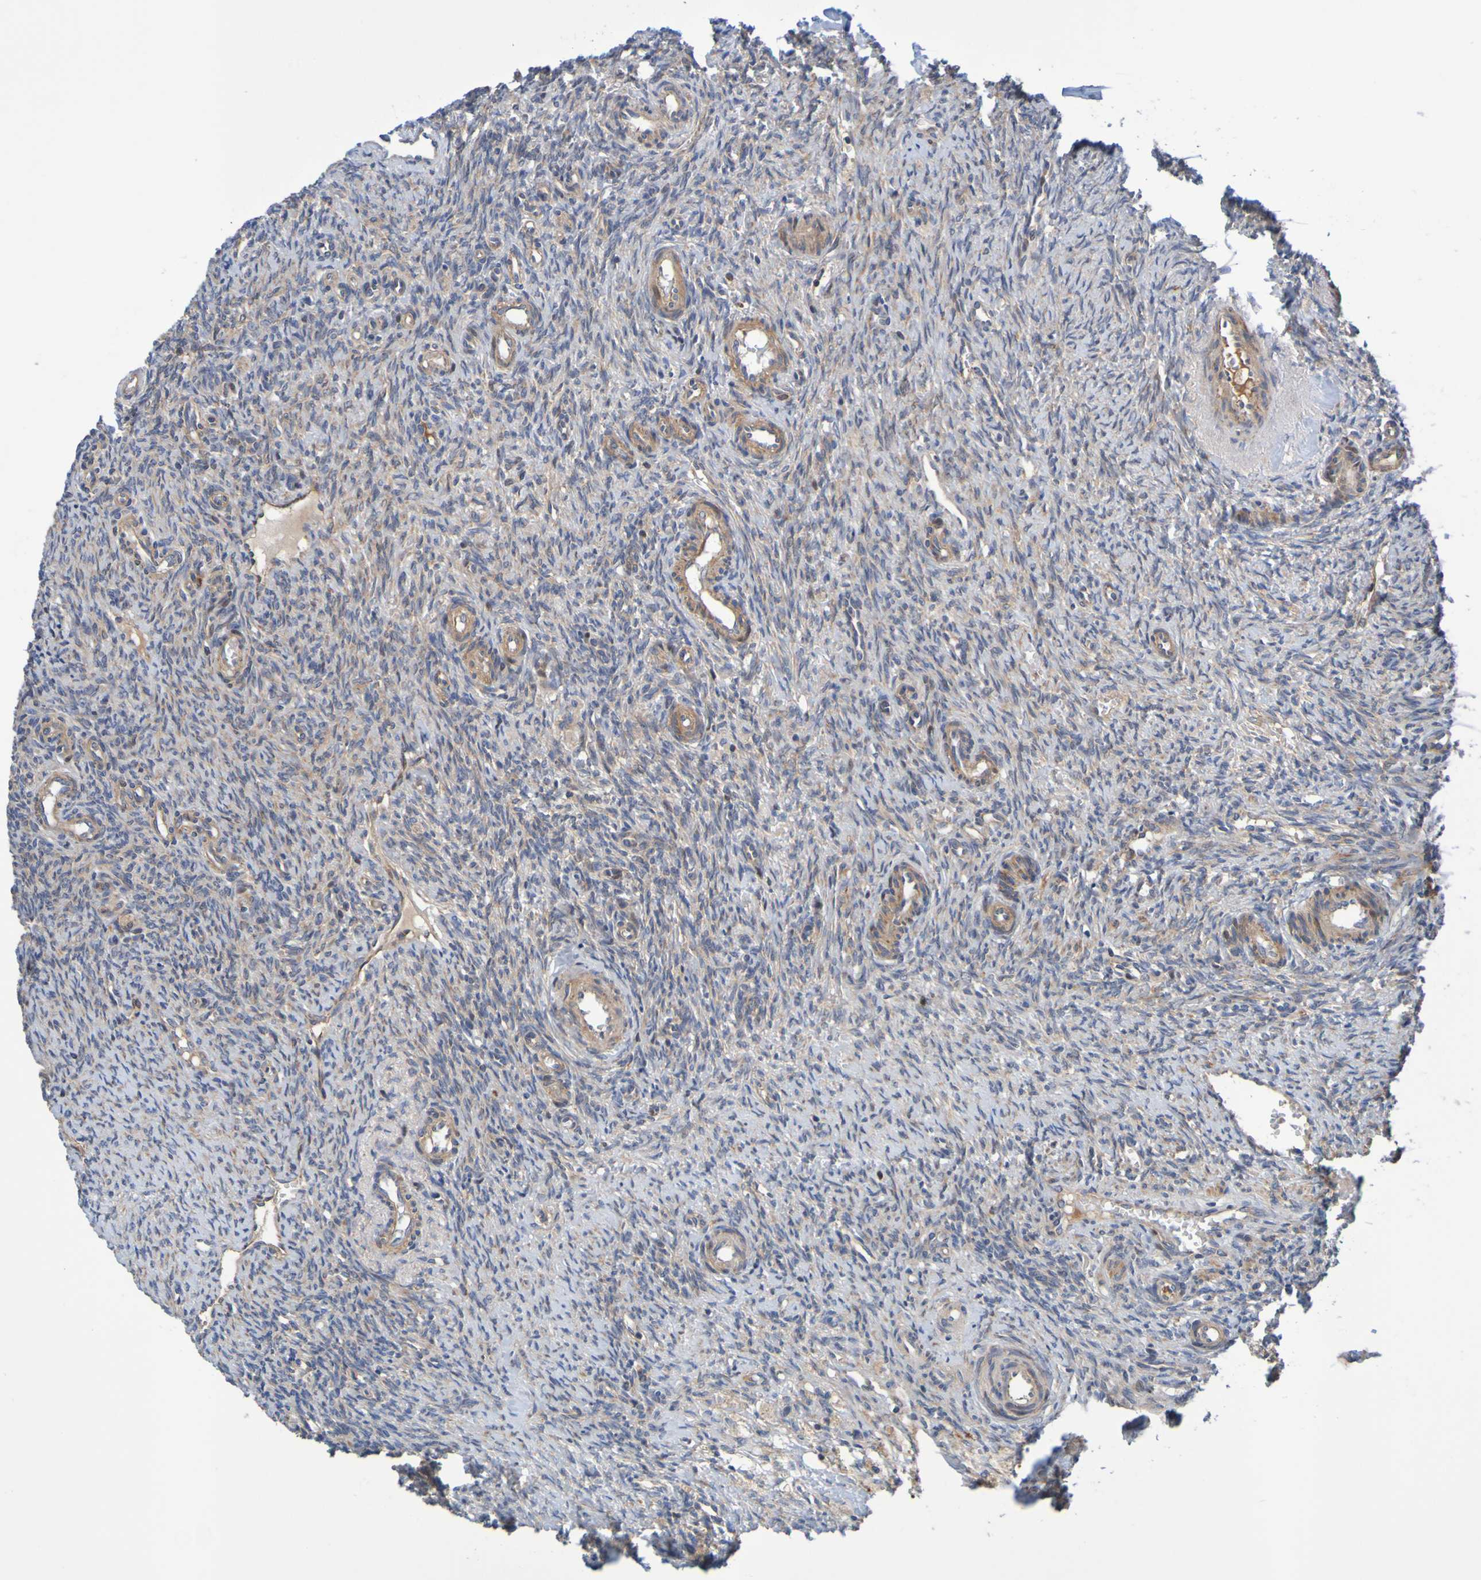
{"staining": {"intensity": "moderate", "quantity": ">75%", "location": "cytoplasmic/membranous"}, "tissue": "ovary", "cell_type": "Ovarian stroma cells", "image_type": "normal", "snomed": [{"axis": "morphology", "description": "Normal tissue, NOS"}, {"axis": "topography", "description": "Ovary"}], "caption": "Ovarian stroma cells reveal moderate cytoplasmic/membranous expression in about >75% of cells in normal ovary. Using DAB (3,3'-diaminobenzidine) (brown) and hematoxylin (blue) stains, captured at high magnification using brightfield microscopy.", "gene": "CCDC51", "patient": {"sex": "female", "age": 41}}